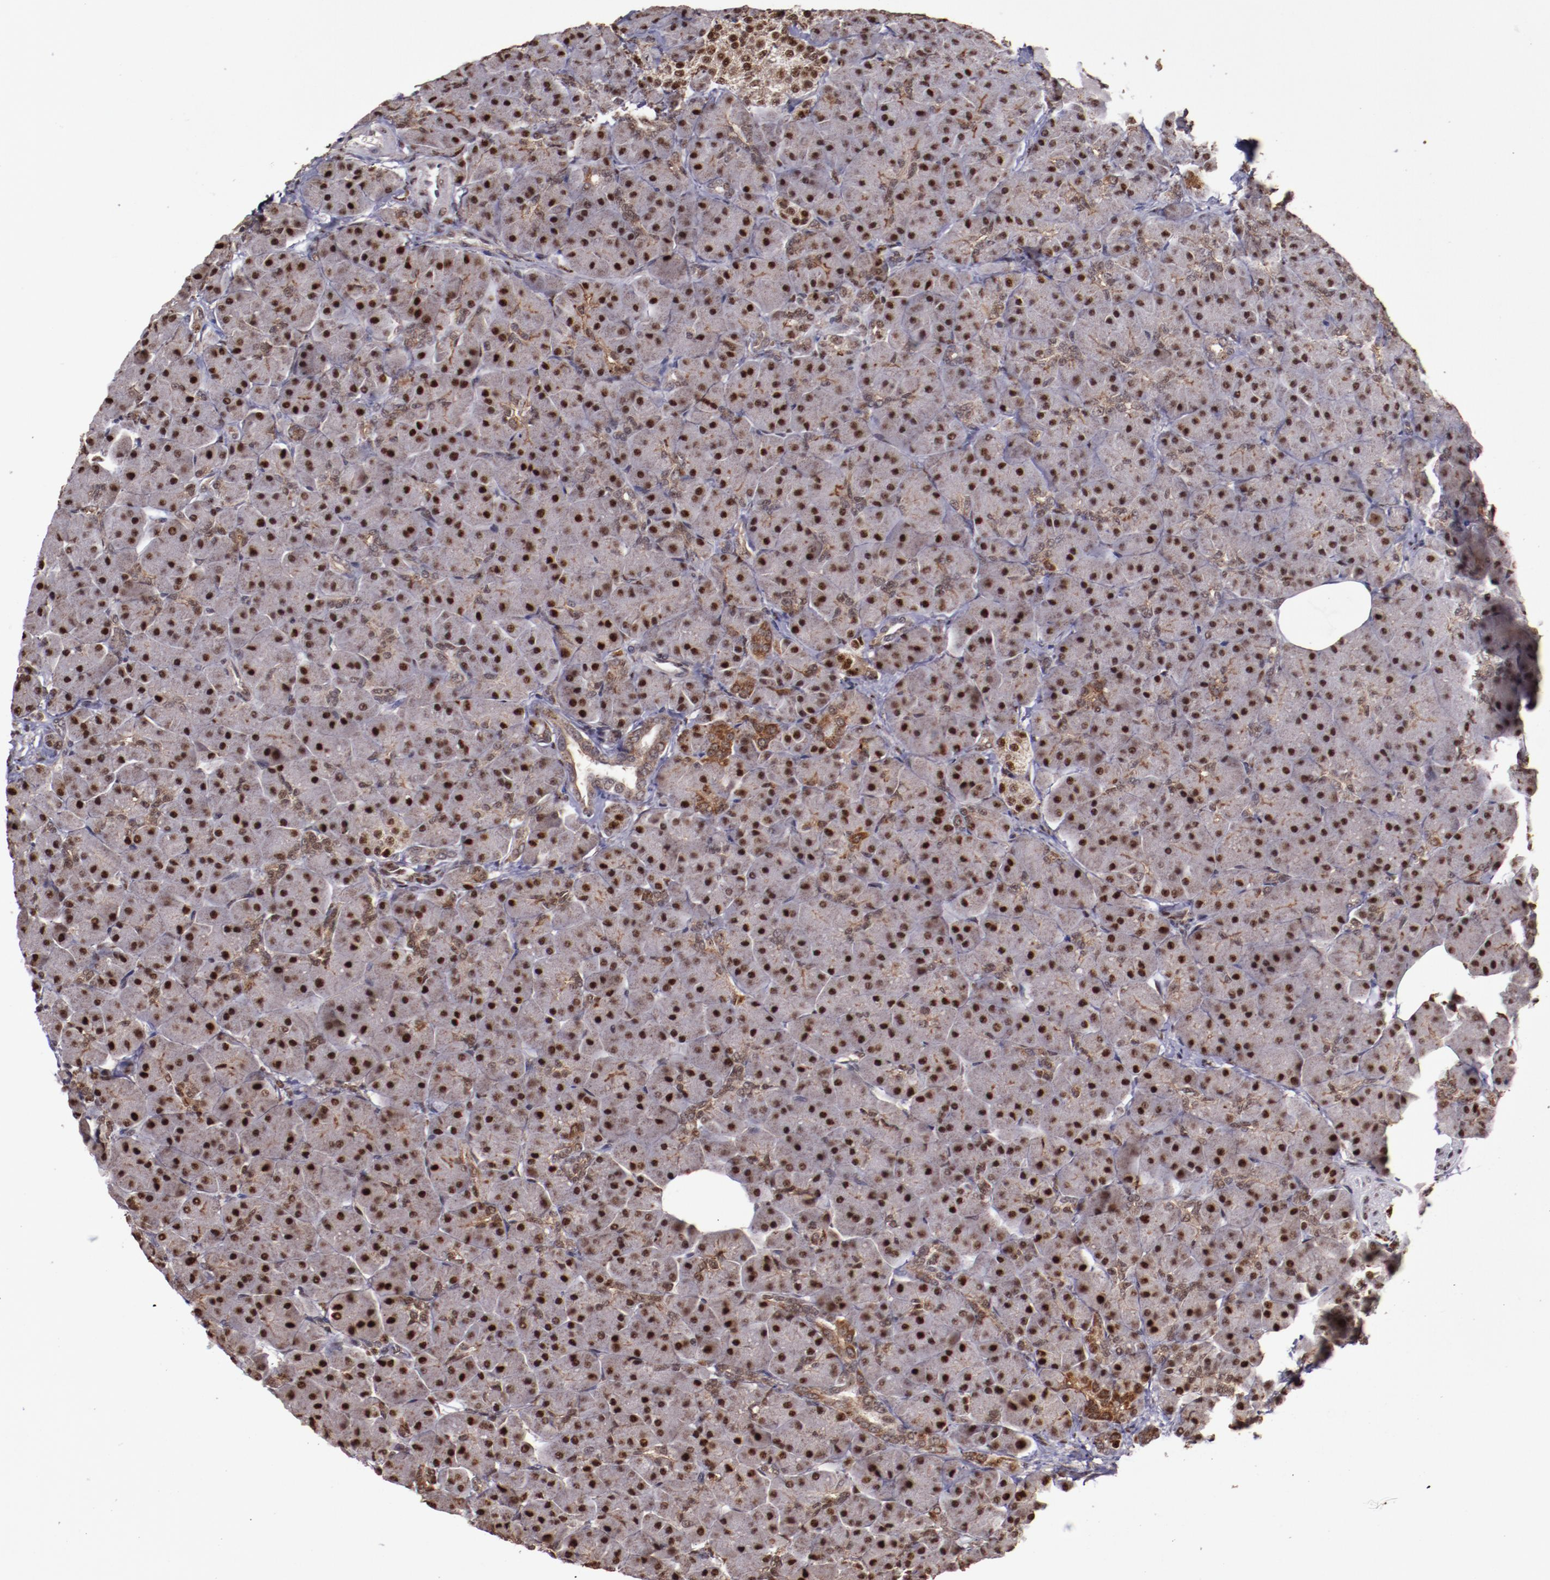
{"staining": {"intensity": "moderate", "quantity": "25%-75%", "location": "nuclear"}, "tissue": "pancreas", "cell_type": "Exocrine glandular cells", "image_type": "normal", "snomed": [{"axis": "morphology", "description": "Normal tissue, NOS"}, {"axis": "topography", "description": "Pancreas"}], "caption": "This image displays unremarkable pancreas stained with immunohistochemistry to label a protein in brown. The nuclear of exocrine glandular cells show moderate positivity for the protein. Nuclei are counter-stained blue.", "gene": "CECR2", "patient": {"sex": "male", "age": 66}}